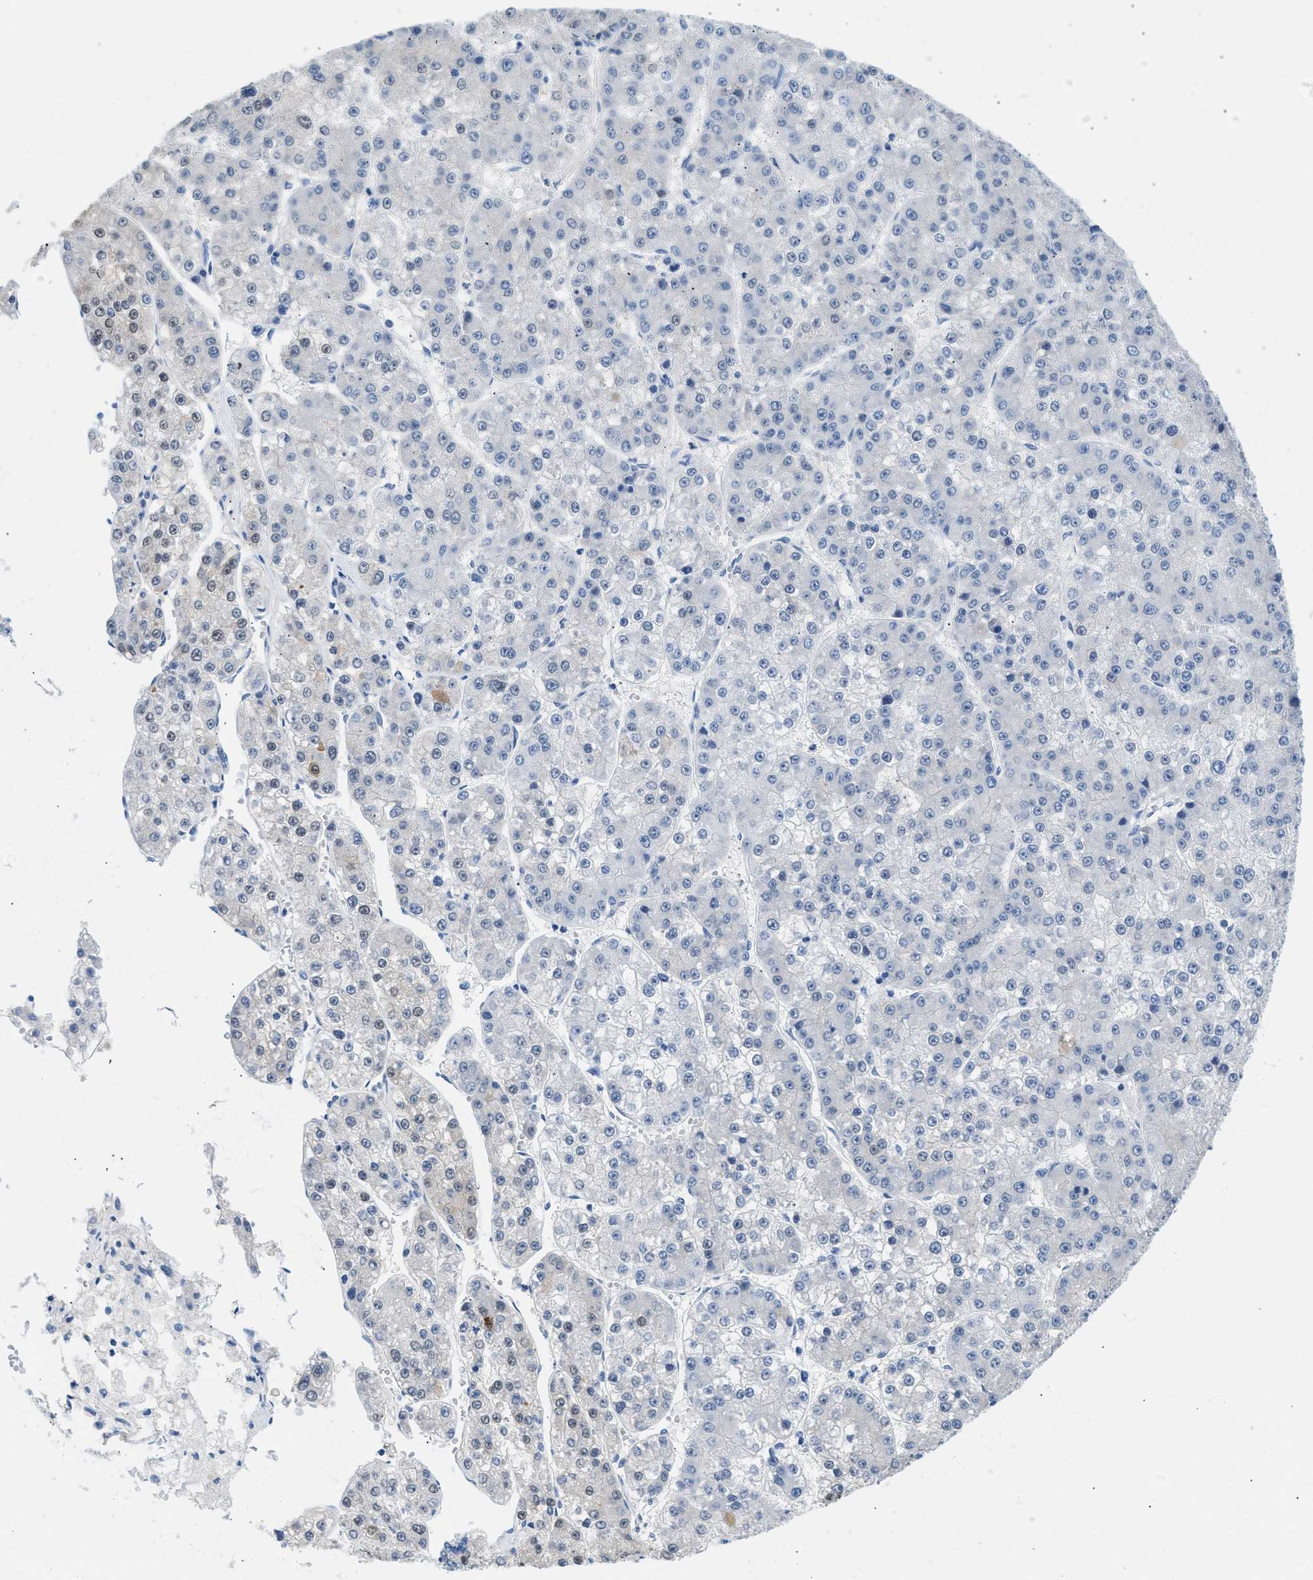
{"staining": {"intensity": "negative", "quantity": "none", "location": "none"}, "tissue": "liver cancer", "cell_type": "Tumor cells", "image_type": "cancer", "snomed": [{"axis": "morphology", "description": "Carcinoma, Hepatocellular, NOS"}, {"axis": "topography", "description": "Liver"}], "caption": "A high-resolution micrograph shows immunohistochemistry staining of liver cancer (hepatocellular carcinoma), which demonstrates no significant staining in tumor cells.", "gene": "SPAM1", "patient": {"sex": "female", "age": 73}}